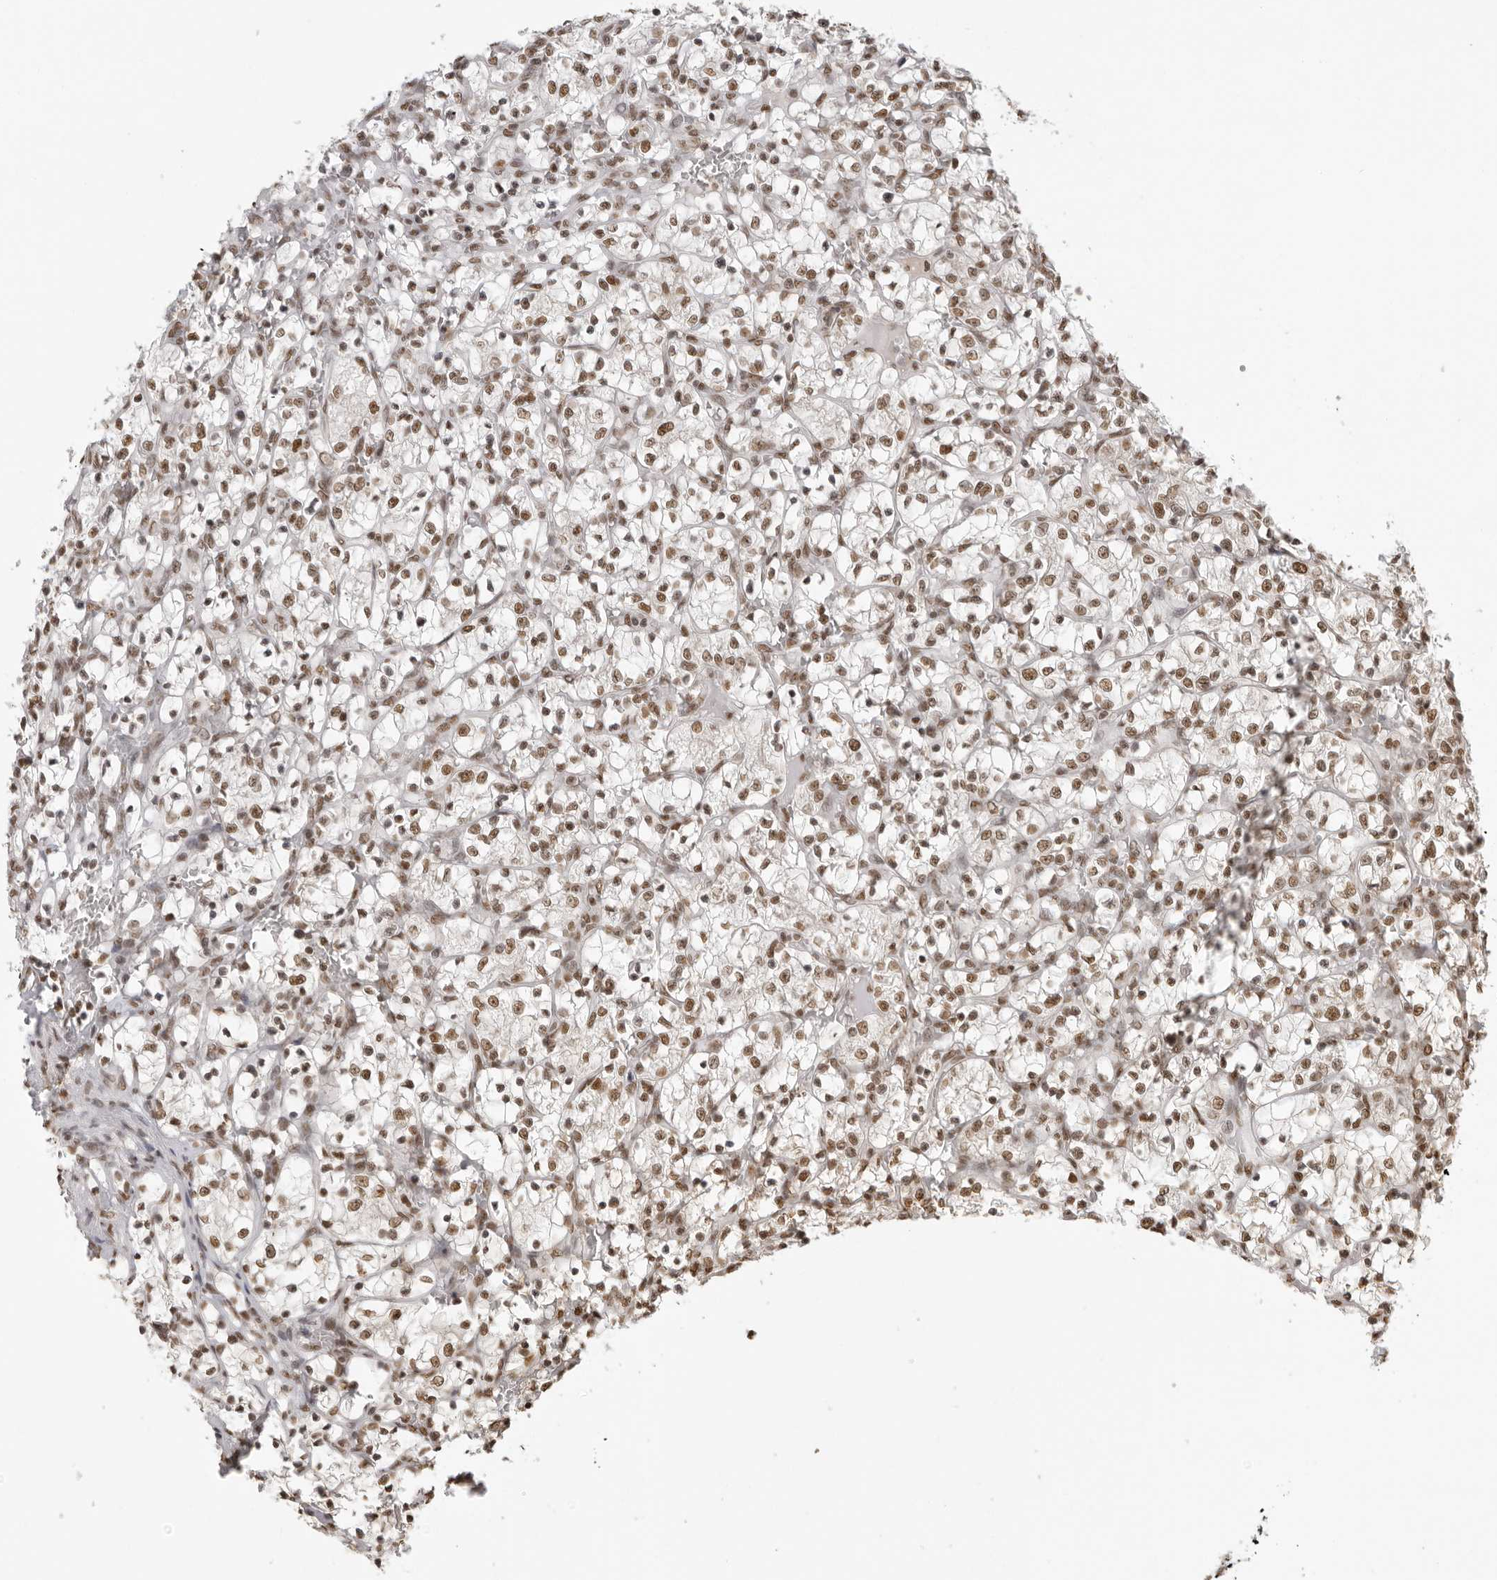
{"staining": {"intensity": "moderate", "quantity": ">75%", "location": "nuclear"}, "tissue": "renal cancer", "cell_type": "Tumor cells", "image_type": "cancer", "snomed": [{"axis": "morphology", "description": "Adenocarcinoma, NOS"}, {"axis": "topography", "description": "Kidney"}], "caption": "This micrograph displays immunohistochemistry (IHC) staining of renal adenocarcinoma, with medium moderate nuclear staining in about >75% of tumor cells.", "gene": "RPA2", "patient": {"sex": "female", "age": 69}}